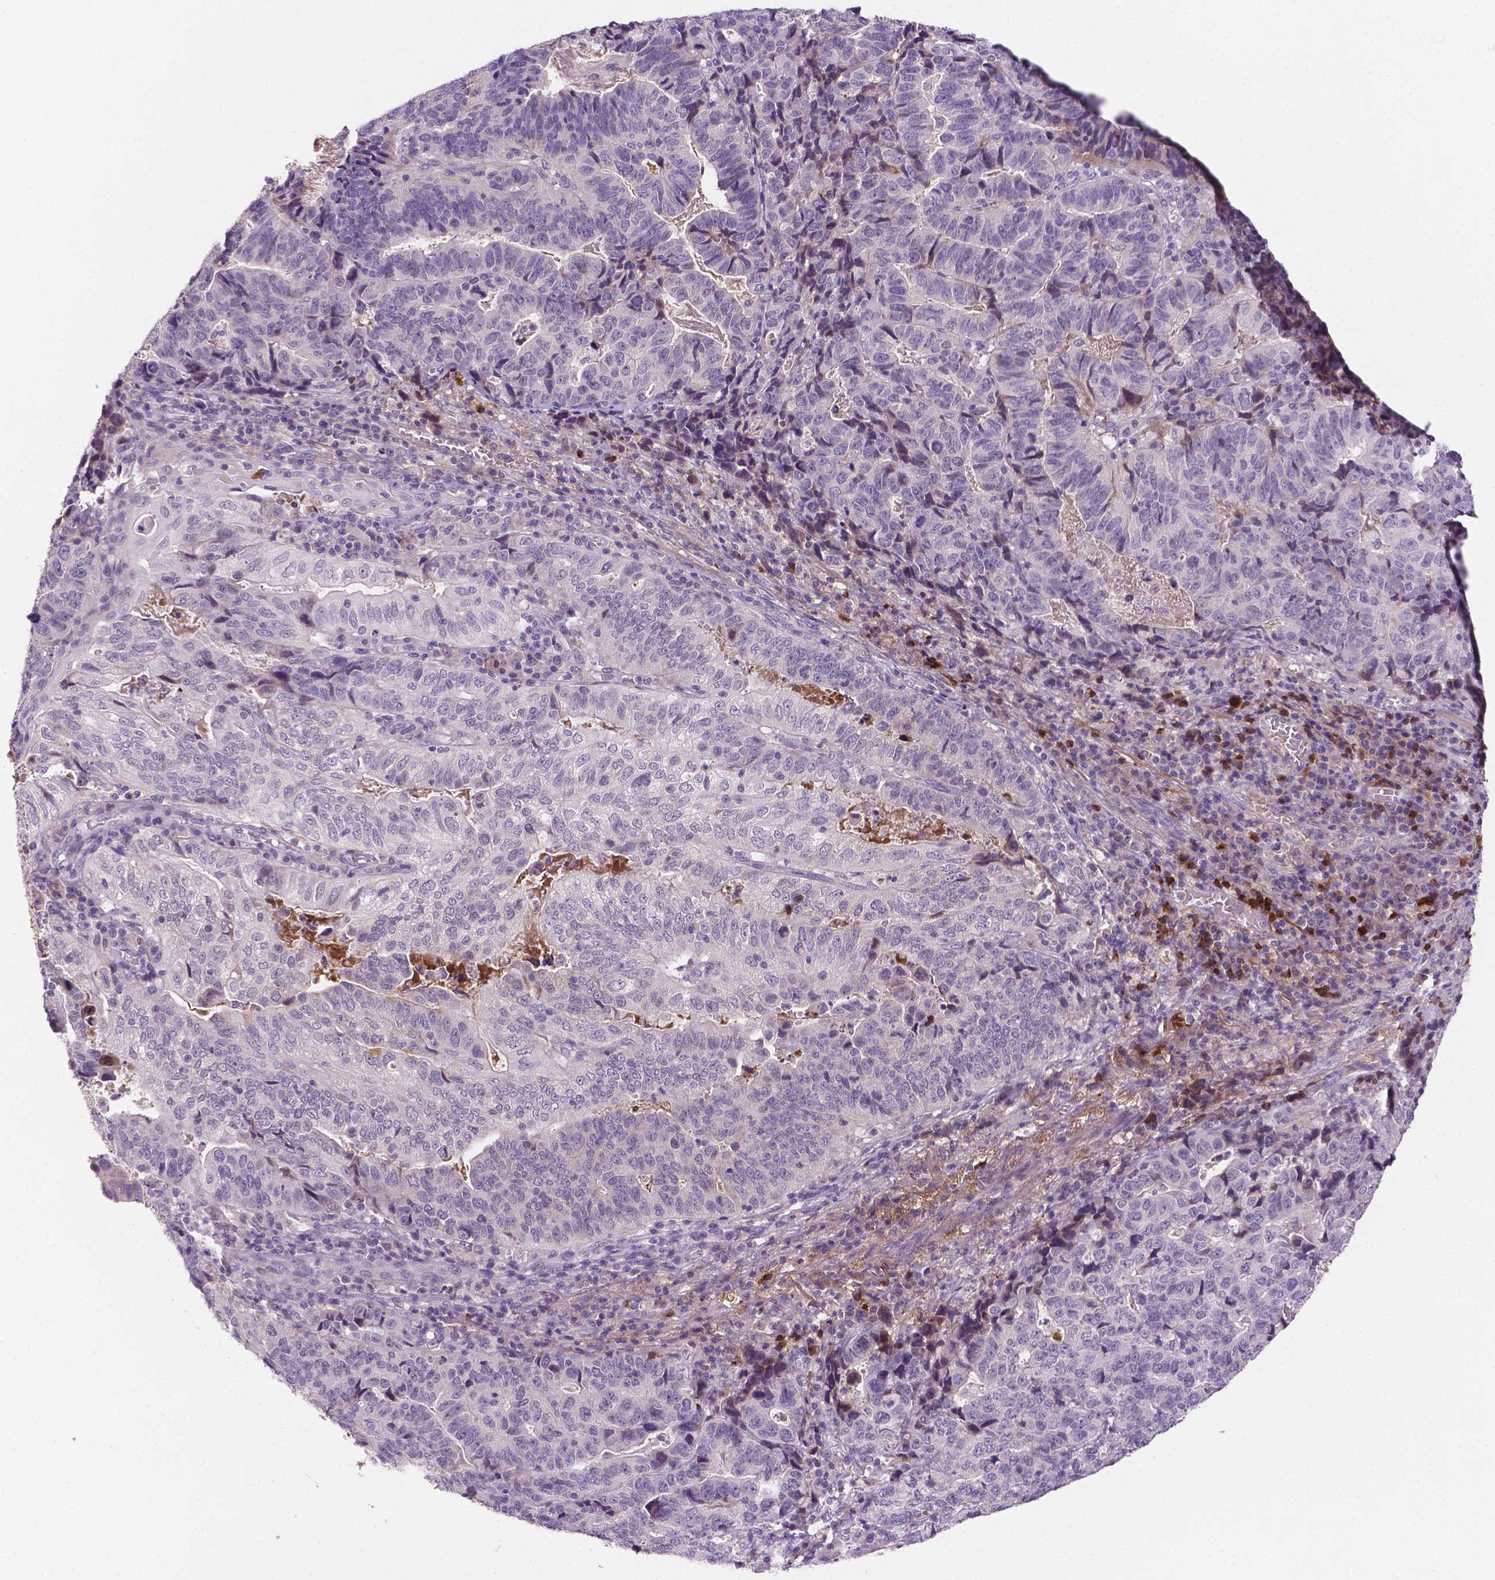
{"staining": {"intensity": "negative", "quantity": "none", "location": "none"}, "tissue": "stomach cancer", "cell_type": "Tumor cells", "image_type": "cancer", "snomed": [{"axis": "morphology", "description": "Adenocarcinoma, NOS"}, {"axis": "topography", "description": "Stomach, upper"}], "caption": "Tumor cells are negative for protein expression in human stomach adenocarcinoma.", "gene": "FBLN1", "patient": {"sex": "female", "age": 67}}